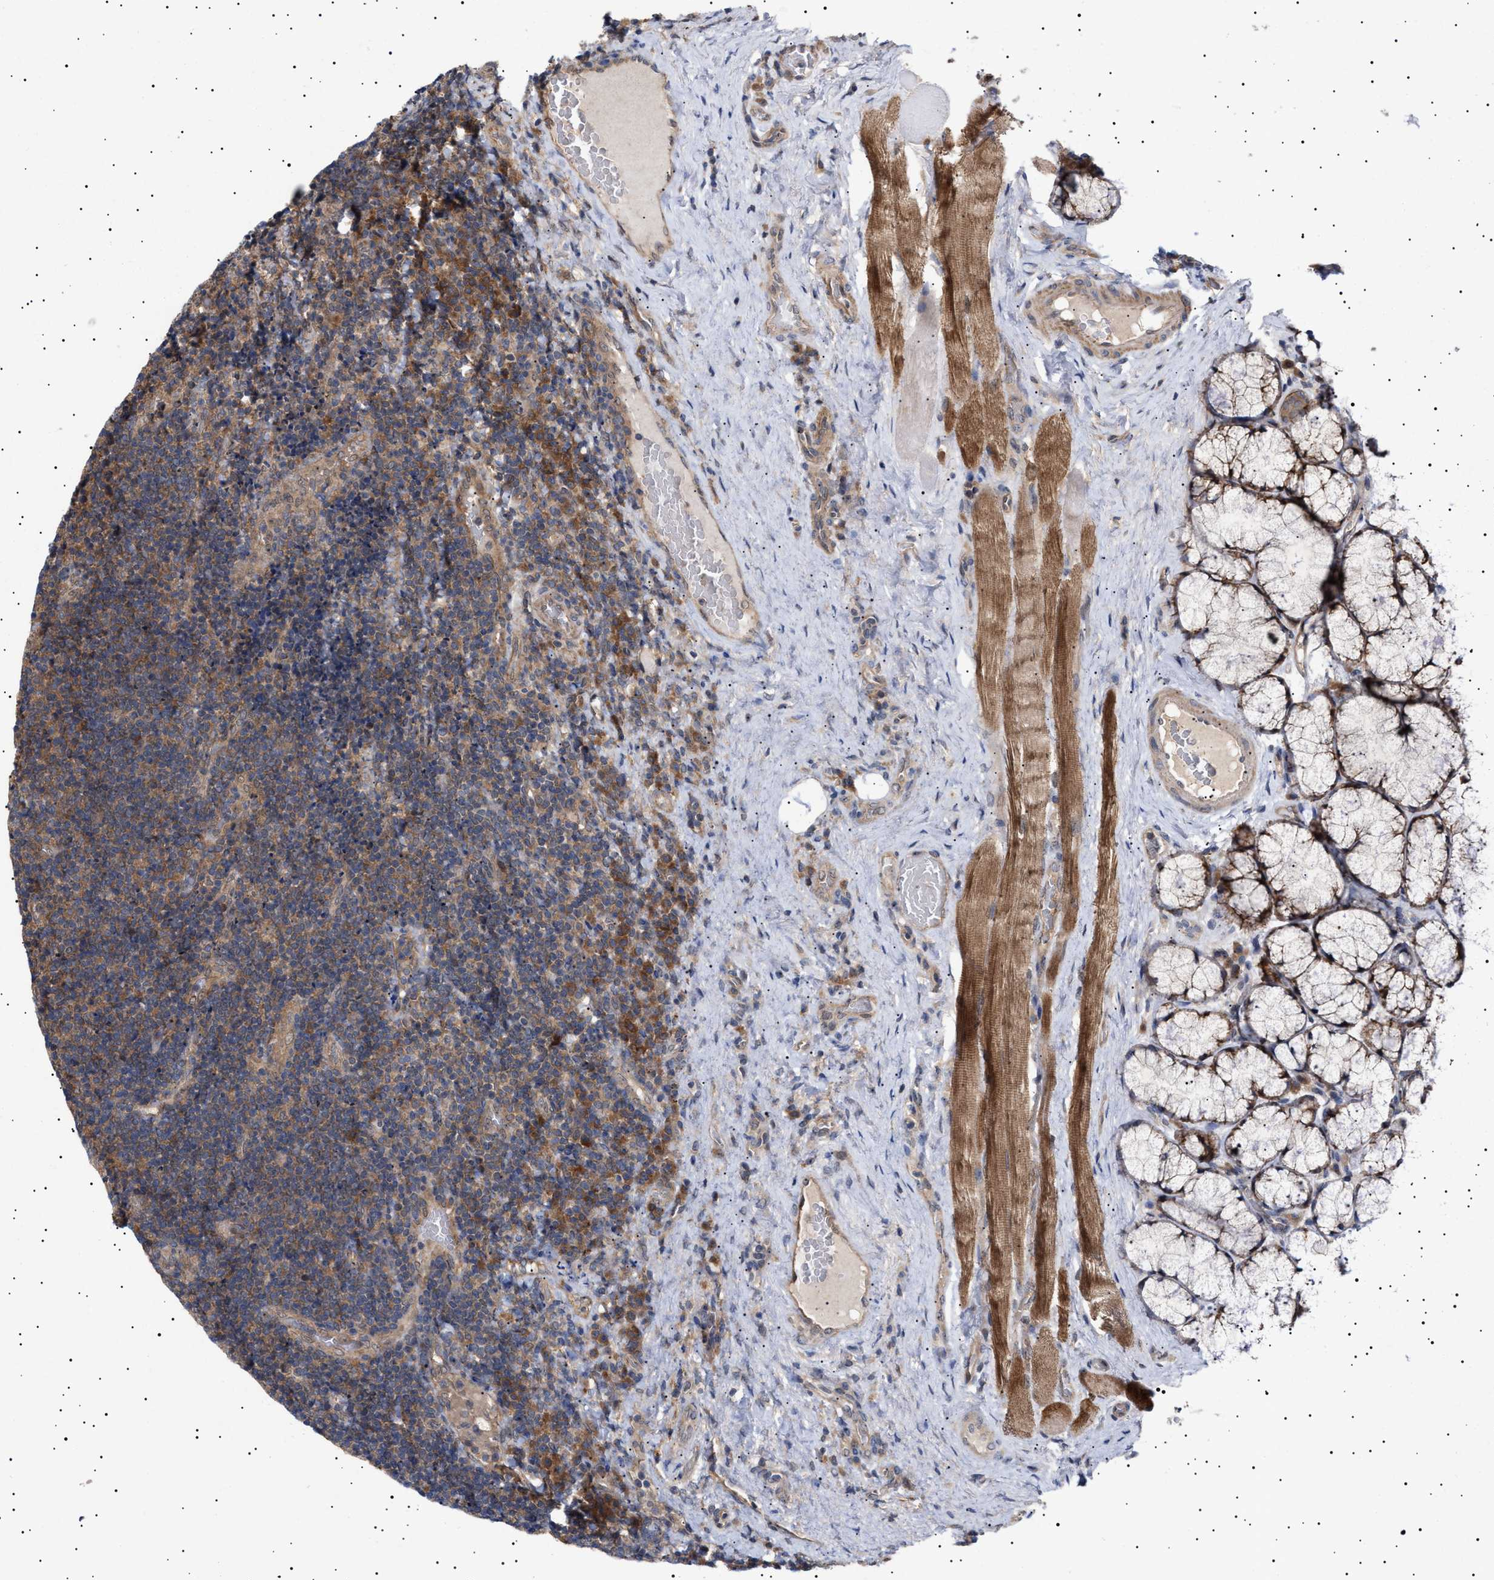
{"staining": {"intensity": "moderate", "quantity": "25%-75%", "location": "cytoplasmic/membranous"}, "tissue": "lymphoma", "cell_type": "Tumor cells", "image_type": "cancer", "snomed": [{"axis": "morphology", "description": "Malignant lymphoma, non-Hodgkin's type, High grade"}, {"axis": "topography", "description": "Tonsil"}], "caption": "Protein expression analysis of human malignant lymphoma, non-Hodgkin's type (high-grade) reveals moderate cytoplasmic/membranous staining in about 25%-75% of tumor cells.", "gene": "NPLOC4", "patient": {"sex": "female", "age": 36}}